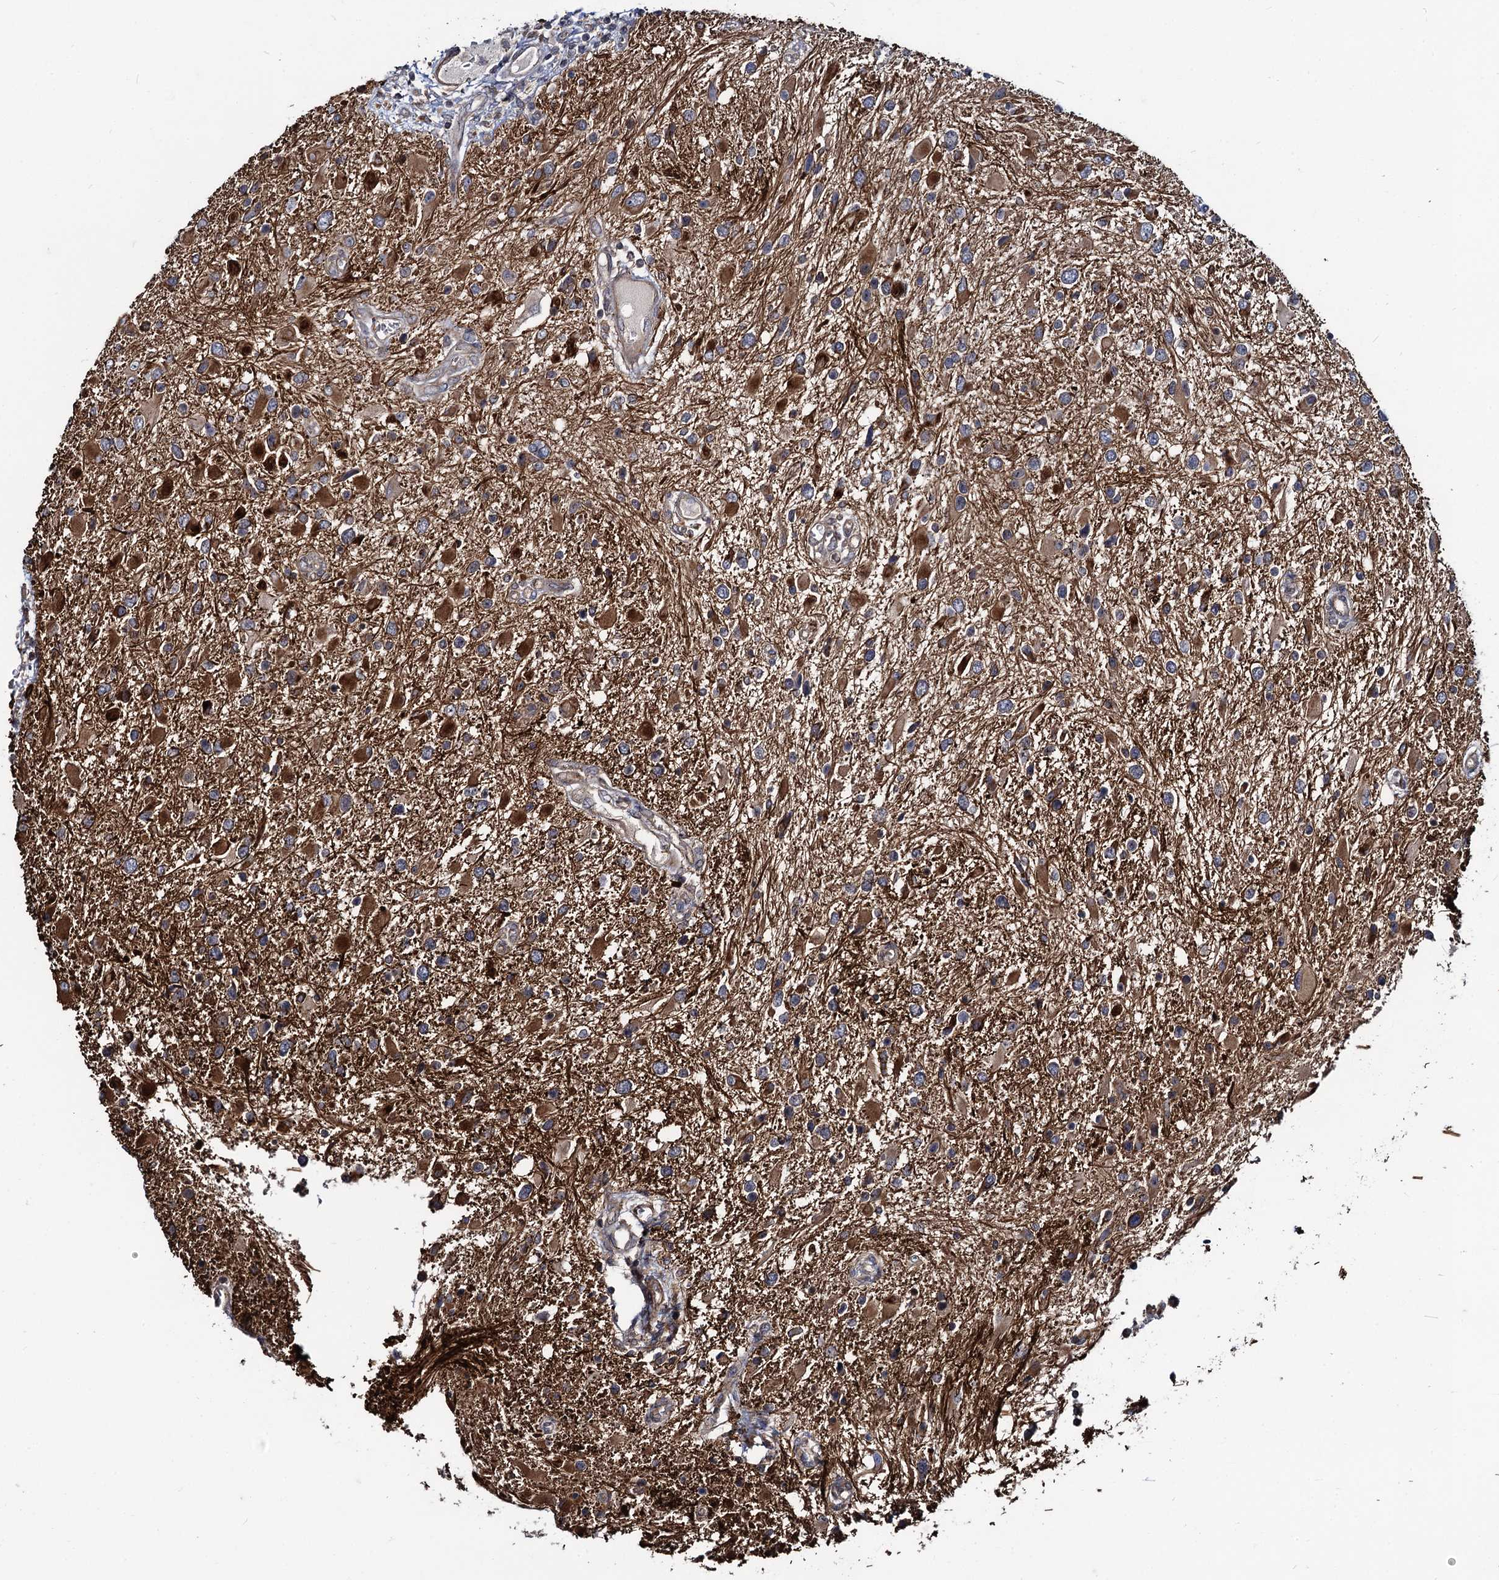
{"staining": {"intensity": "moderate", "quantity": "25%-75%", "location": "cytoplasmic/membranous"}, "tissue": "glioma", "cell_type": "Tumor cells", "image_type": "cancer", "snomed": [{"axis": "morphology", "description": "Glioma, malignant, High grade"}, {"axis": "topography", "description": "Brain"}], "caption": "DAB (3,3'-diaminobenzidine) immunohistochemical staining of human glioma exhibits moderate cytoplasmic/membranous protein expression in approximately 25%-75% of tumor cells. The staining is performed using DAB brown chromogen to label protein expression. The nuclei are counter-stained blue using hematoxylin.", "gene": "KXD1", "patient": {"sex": "male", "age": 53}}